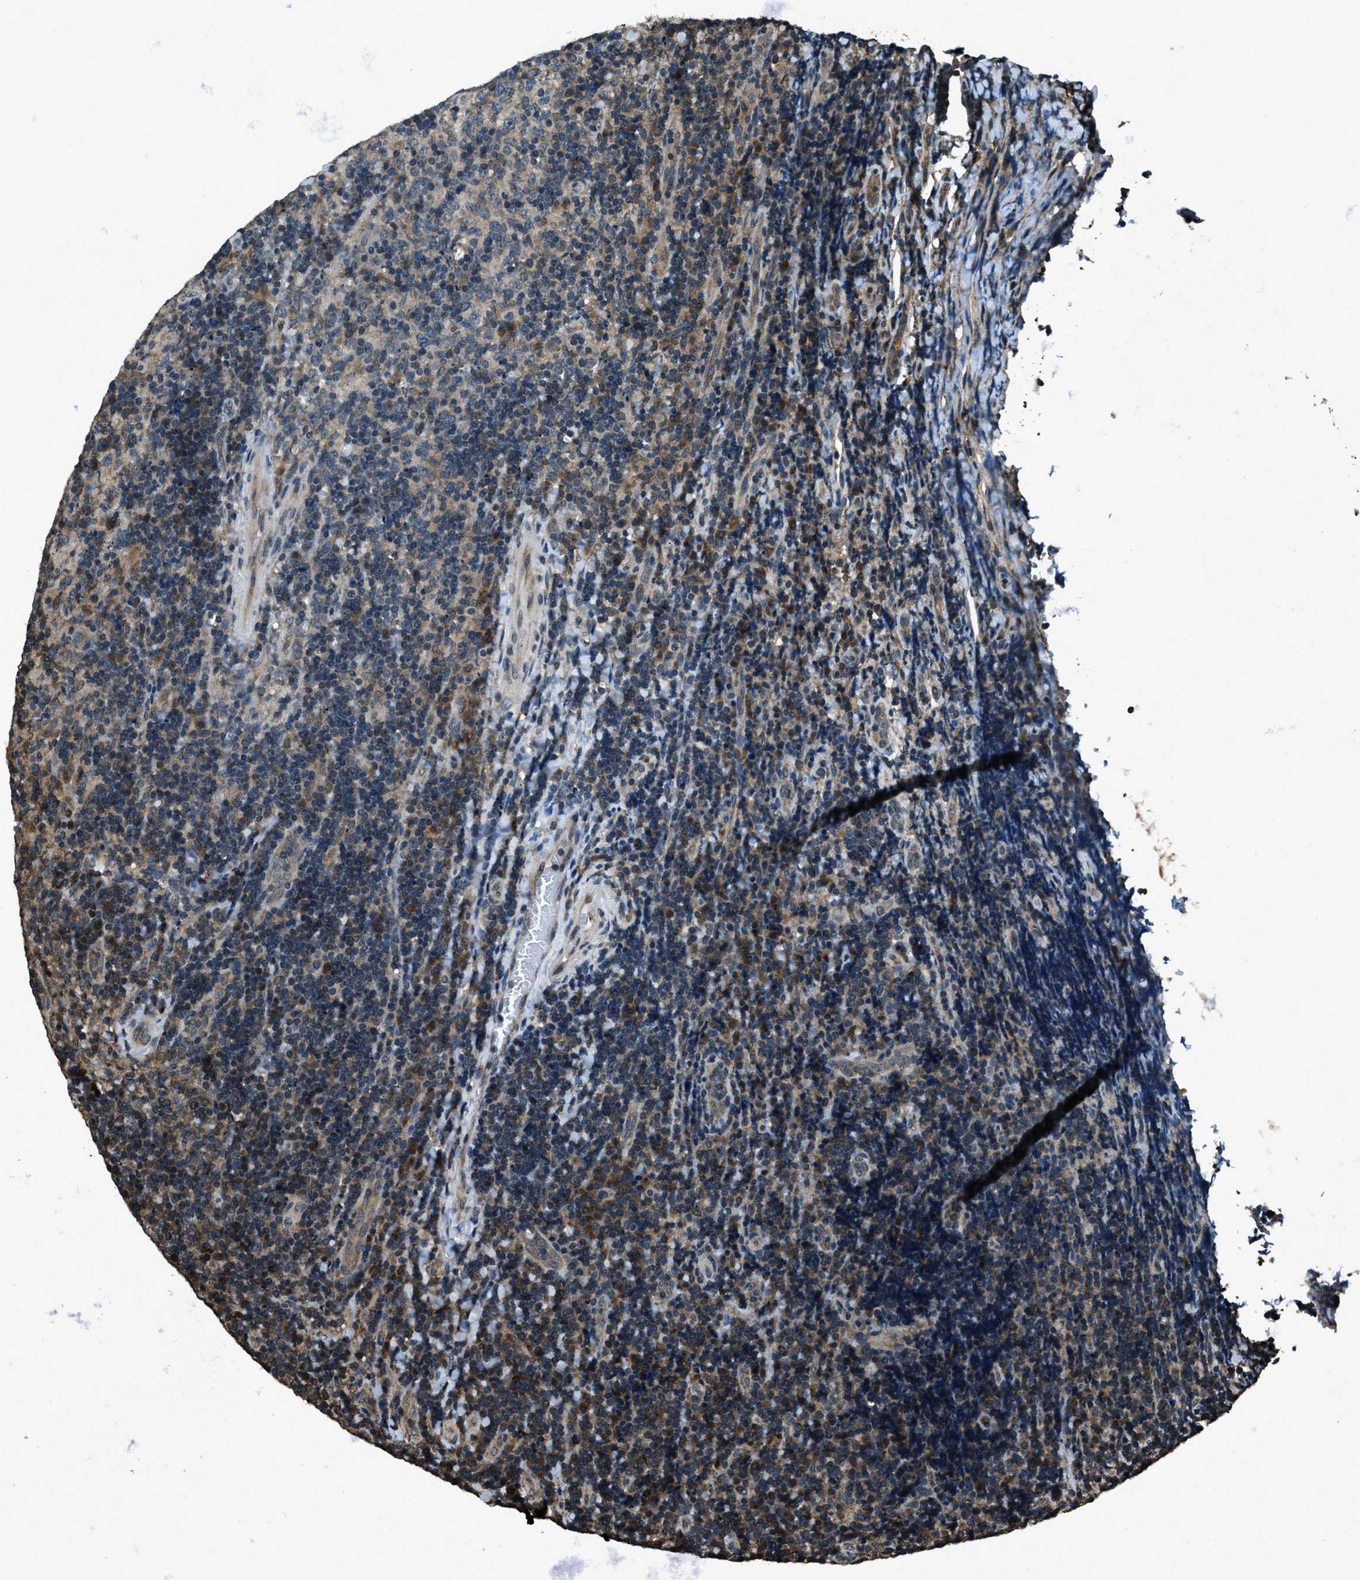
{"staining": {"intensity": "moderate", "quantity": "25%-75%", "location": "cytoplasmic/membranous"}, "tissue": "lymphoma", "cell_type": "Tumor cells", "image_type": "cancer", "snomed": [{"axis": "morphology", "description": "Malignant lymphoma, non-Hodgkin's type, High grade"}, {"axis": "topography", "description": "Tonsil"}], "caption": "A photomicrograph showing moderate cytoplasmic/membranous expression in about 25%-75% of tumor cells in lymphoma, as visualized by brown immunohistochemical staining.", "gene": "TRIM4", "patient": {"sex": "female", "age": 36}}